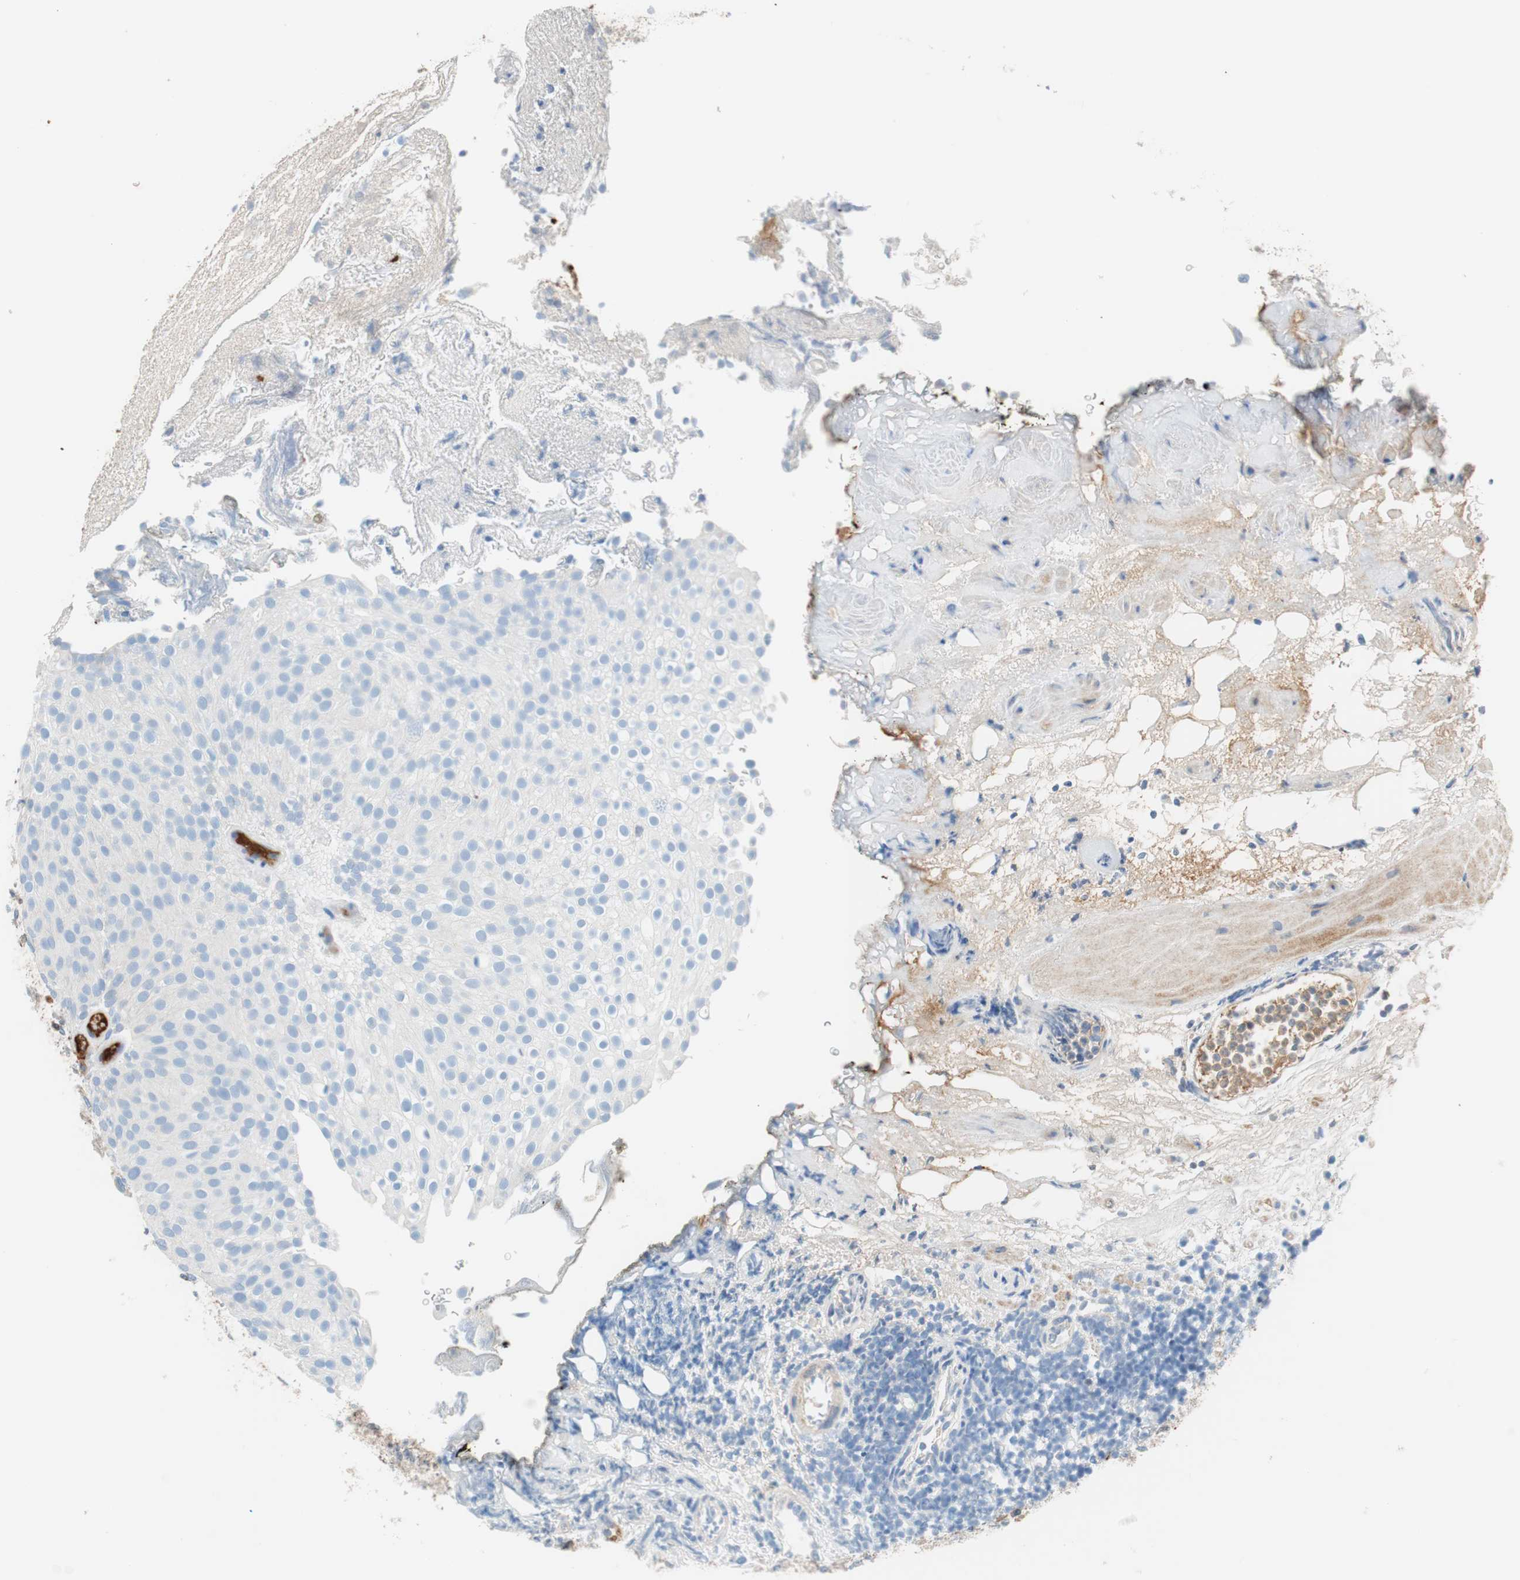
{"staining": {"intensity": "negative", "quantity": "none", "location": "none"}, "tissue": "urothelial cancer", "cell_type": "Tumor cells", "image_type": "cancer", "snomed": [{"axis": "morphology", "description": "Urothelial carcinoma, Low grade"}, {"axis": "topography", "description": "Urinary bladder"}], "caption": "This is an immunohistochemistry (IHC) histopathology image of human urothelial cancer. There is no staining in tumor cells.", "gene": "RBP4", "patient": {"sex": "male", "age": 78}}